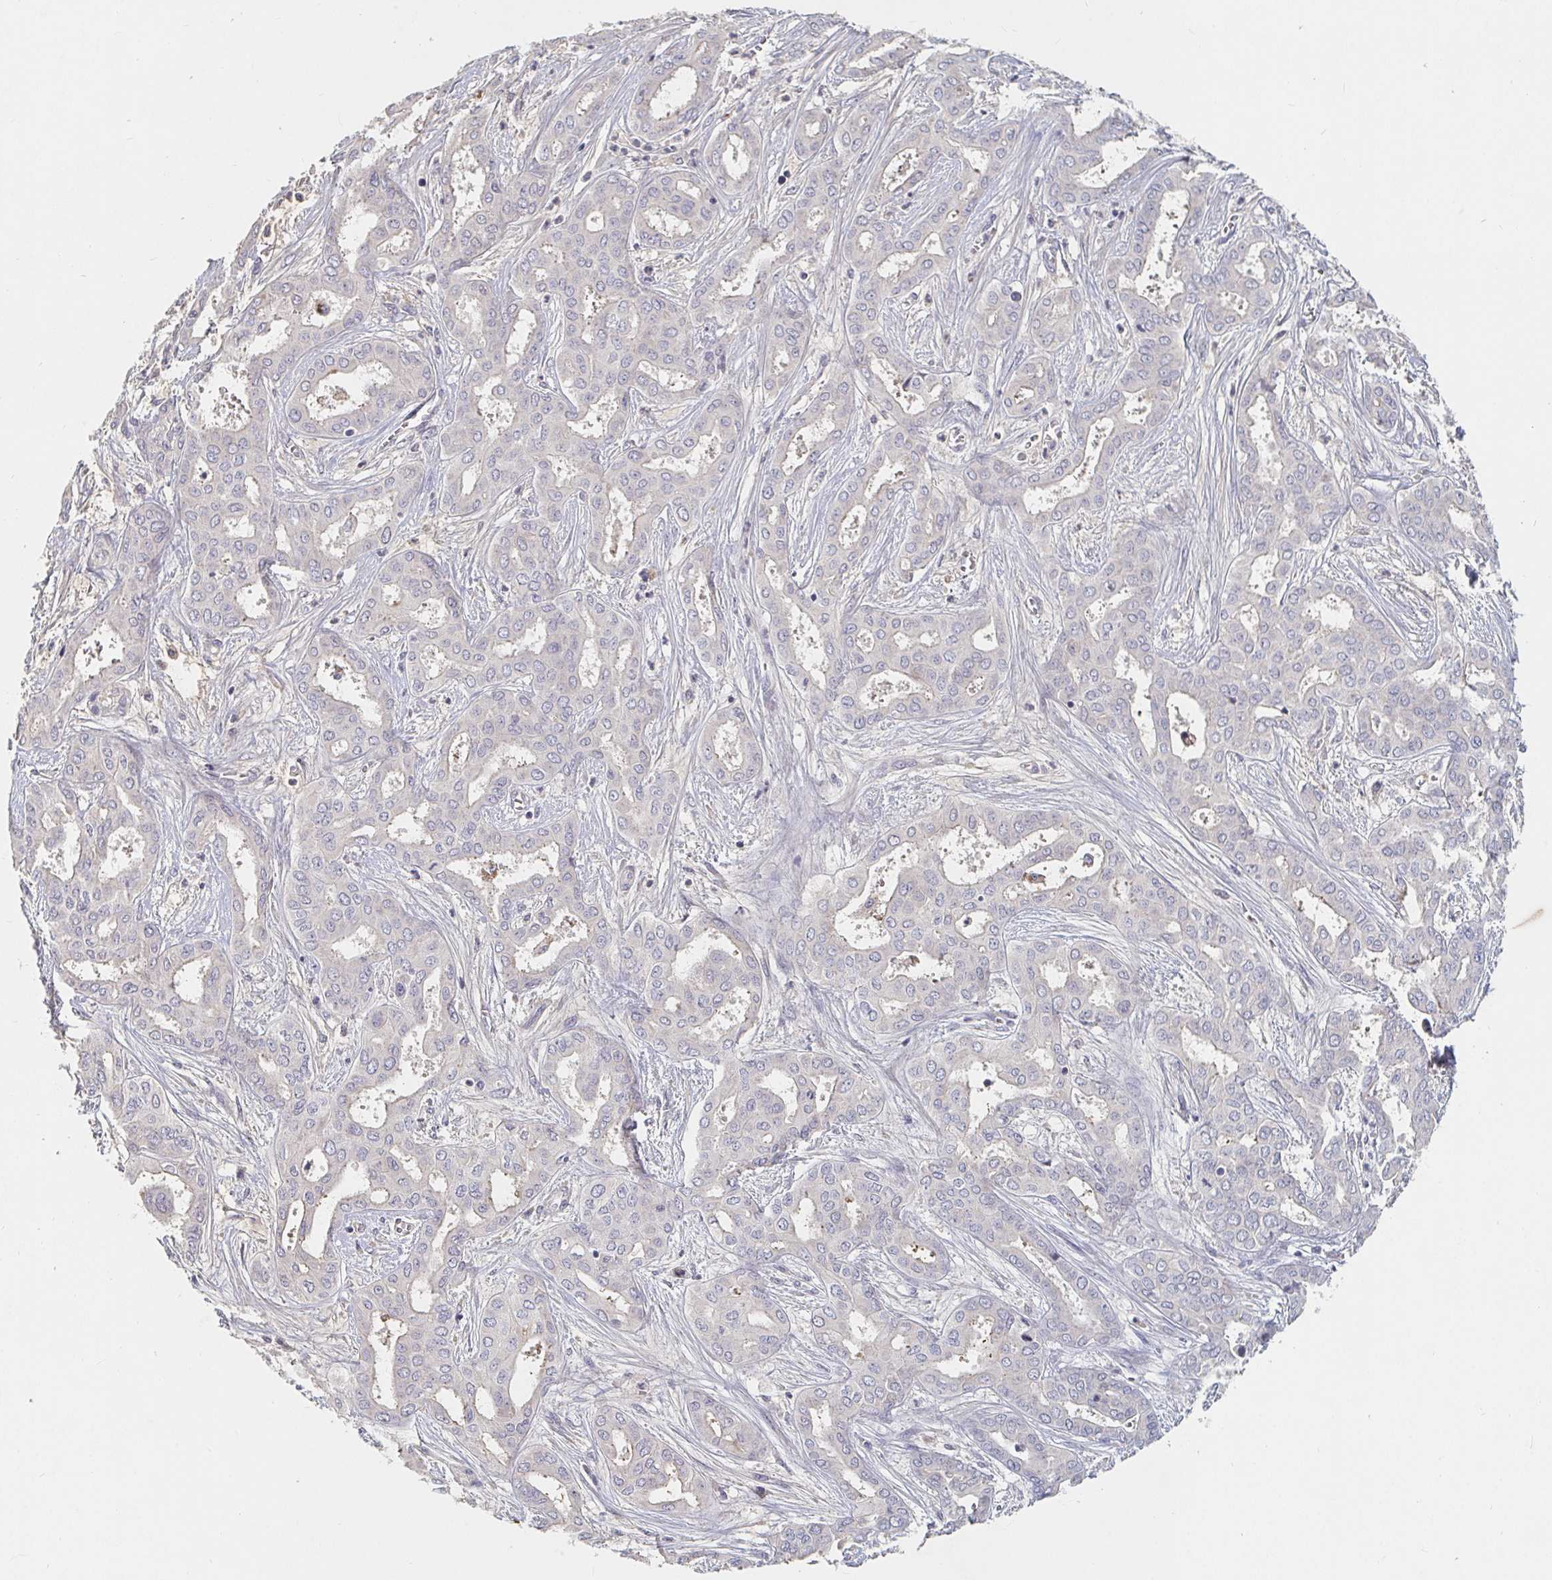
{"staining": {"intensity": "negative", "quantity": "none", "location": "none"}, "tissue": "liver cancer", "cell_type": "Tumor cells", "image_type": "cancer", "snomed": [{"axis": "morphology", "description": "Cholangiocarcinoma"}, {"axis": "topography", "description": "Liver"}], "caption": "IHC micrograph of neoplastic tissue: liver cholangiocarcinoma stained with DAB reveals no significant protein staining in tumor cells.", "gene": "NME9", "patient": {"sex": "female", "age": 64}}